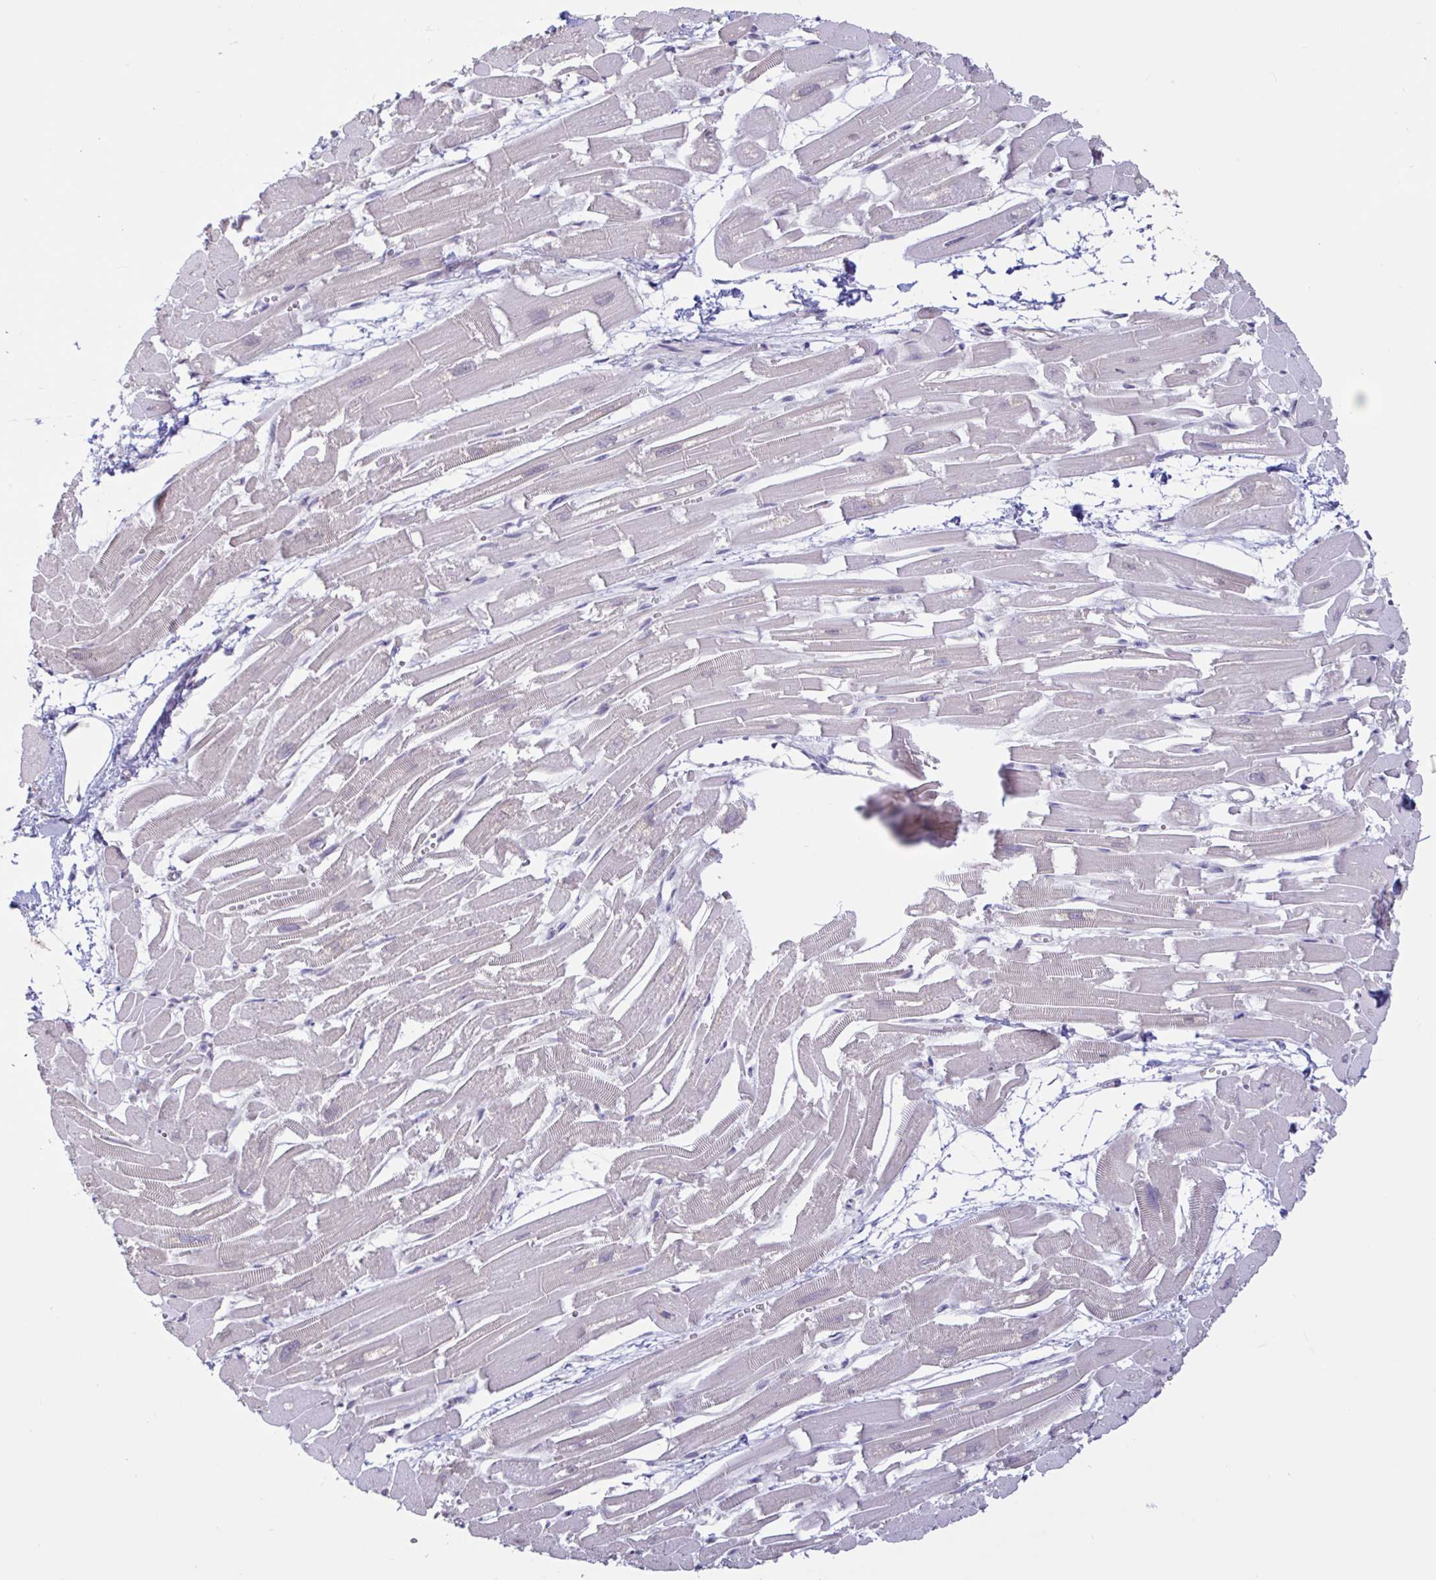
{"staining": {"intensity": "weak", "quantity": "<25%", "location": "nuclear"}, "tissue": "heart muscle", "cell_type": "Cardiomyocytes", "image_type": "normal", "snomed": [{"axis": "morphology", "description": "Normal tissue, NOS"}, {"axis": "topography", "description": "Heart"}], "caption": "The immunohistochemistry (IHC) micrograph has no significant positivity in cardiomyocytes of heart muscle.", "gene": "HYPK", "patient": {"sex": "male", "age": 54}}